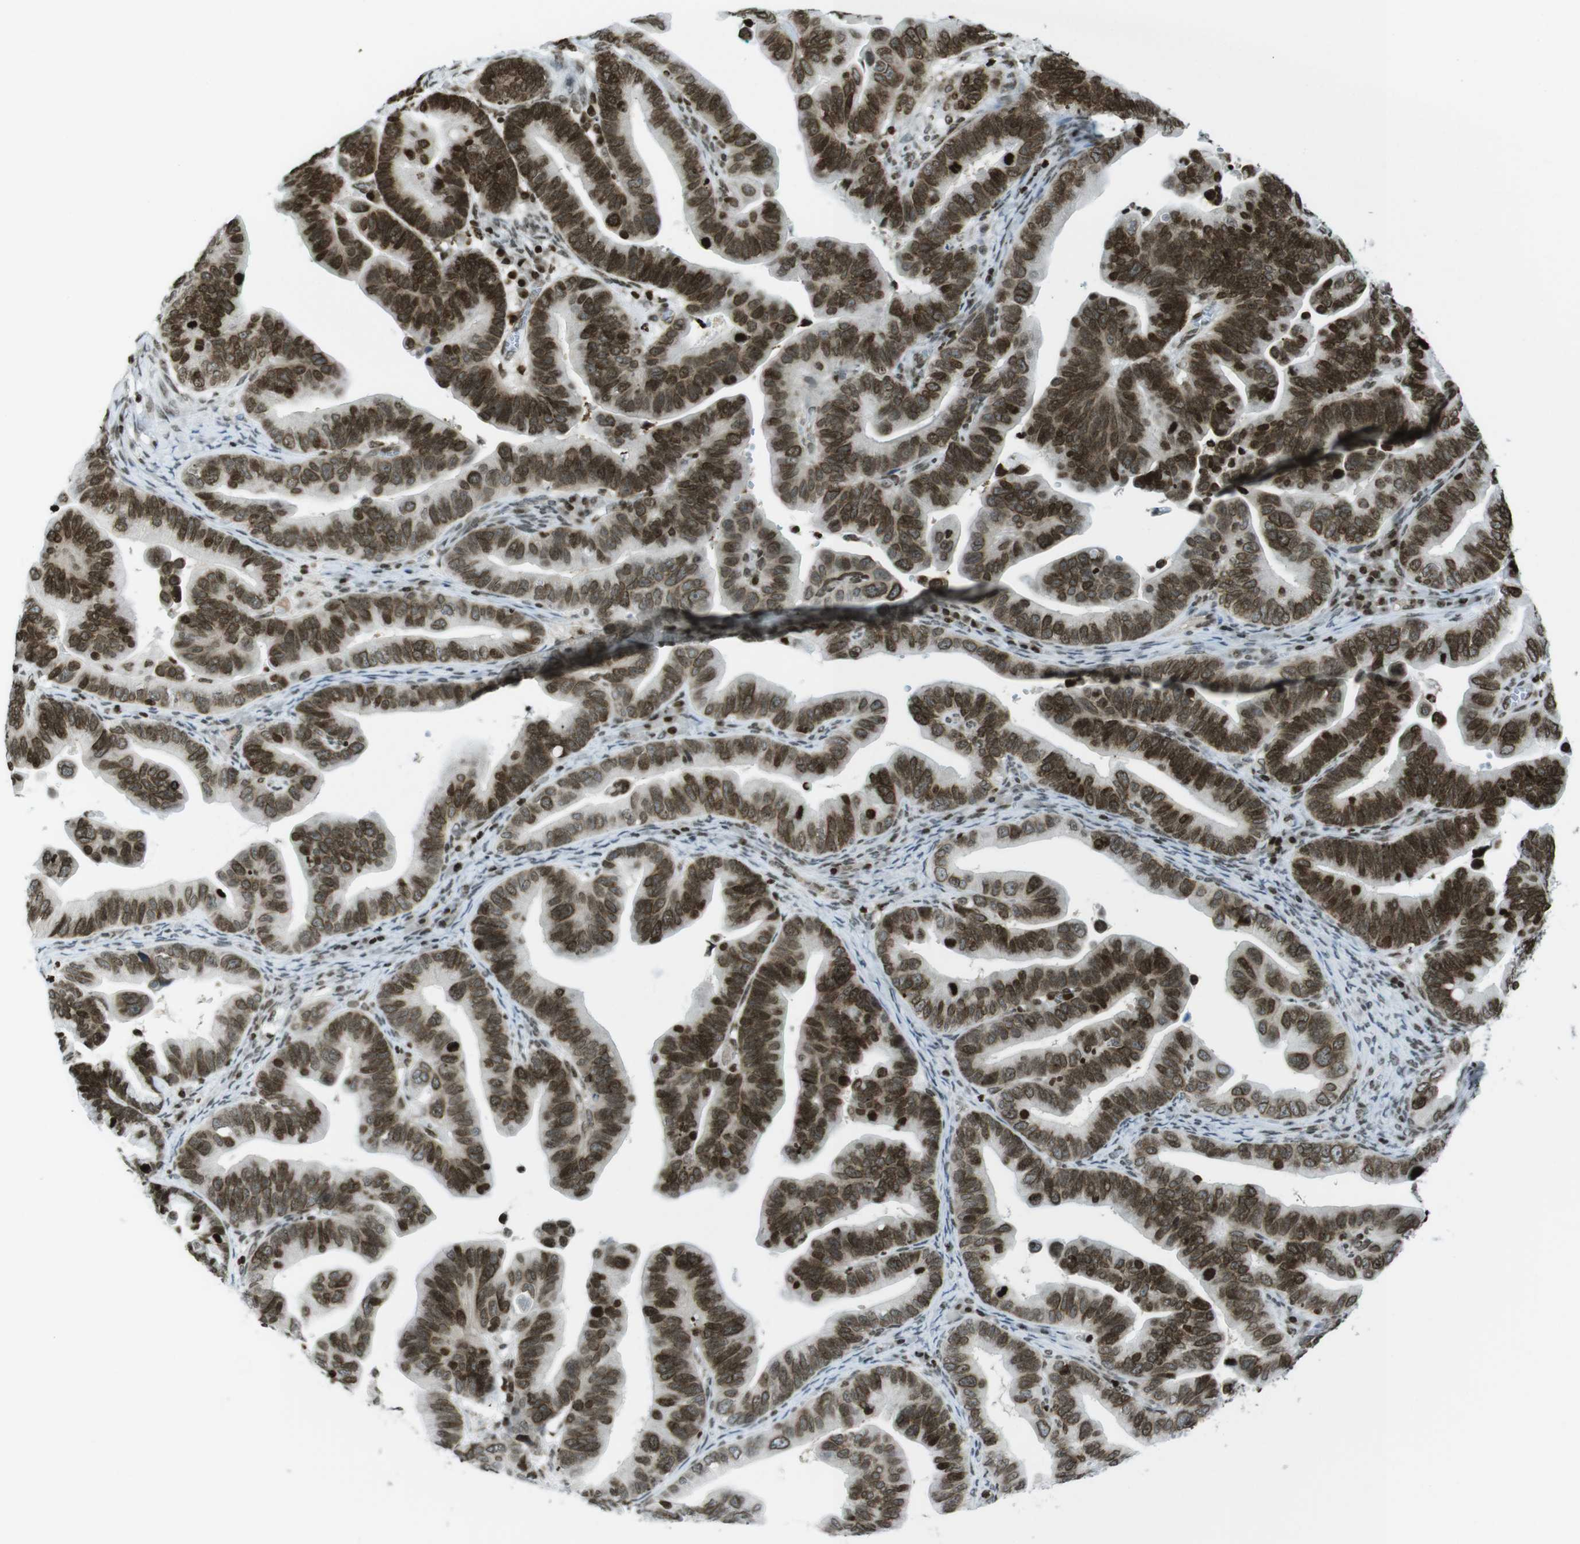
{"staining": {"intensity": "strong", "quantity": ">75%", "location": "nuclear"}, "tissue": "ovarian cancer", "cell_type": "Tumor cells", "image_type": "cancer", "snomed": [{"axis": "morphology", "description": "Cystadenocarcinoma, serous, NOS"}, {"axis": "topography", "description": "Ovary"}], "caption": "Ovarian cancer (serous cystadenocarcinoma) stained with IHC demonstrates strong nuclear staining in about >75% of tumor cells. (IHC, brightfield microscopy, high magnification).", "gene": "H2AC8", "patient": {"sex": "female", "age": 56}}